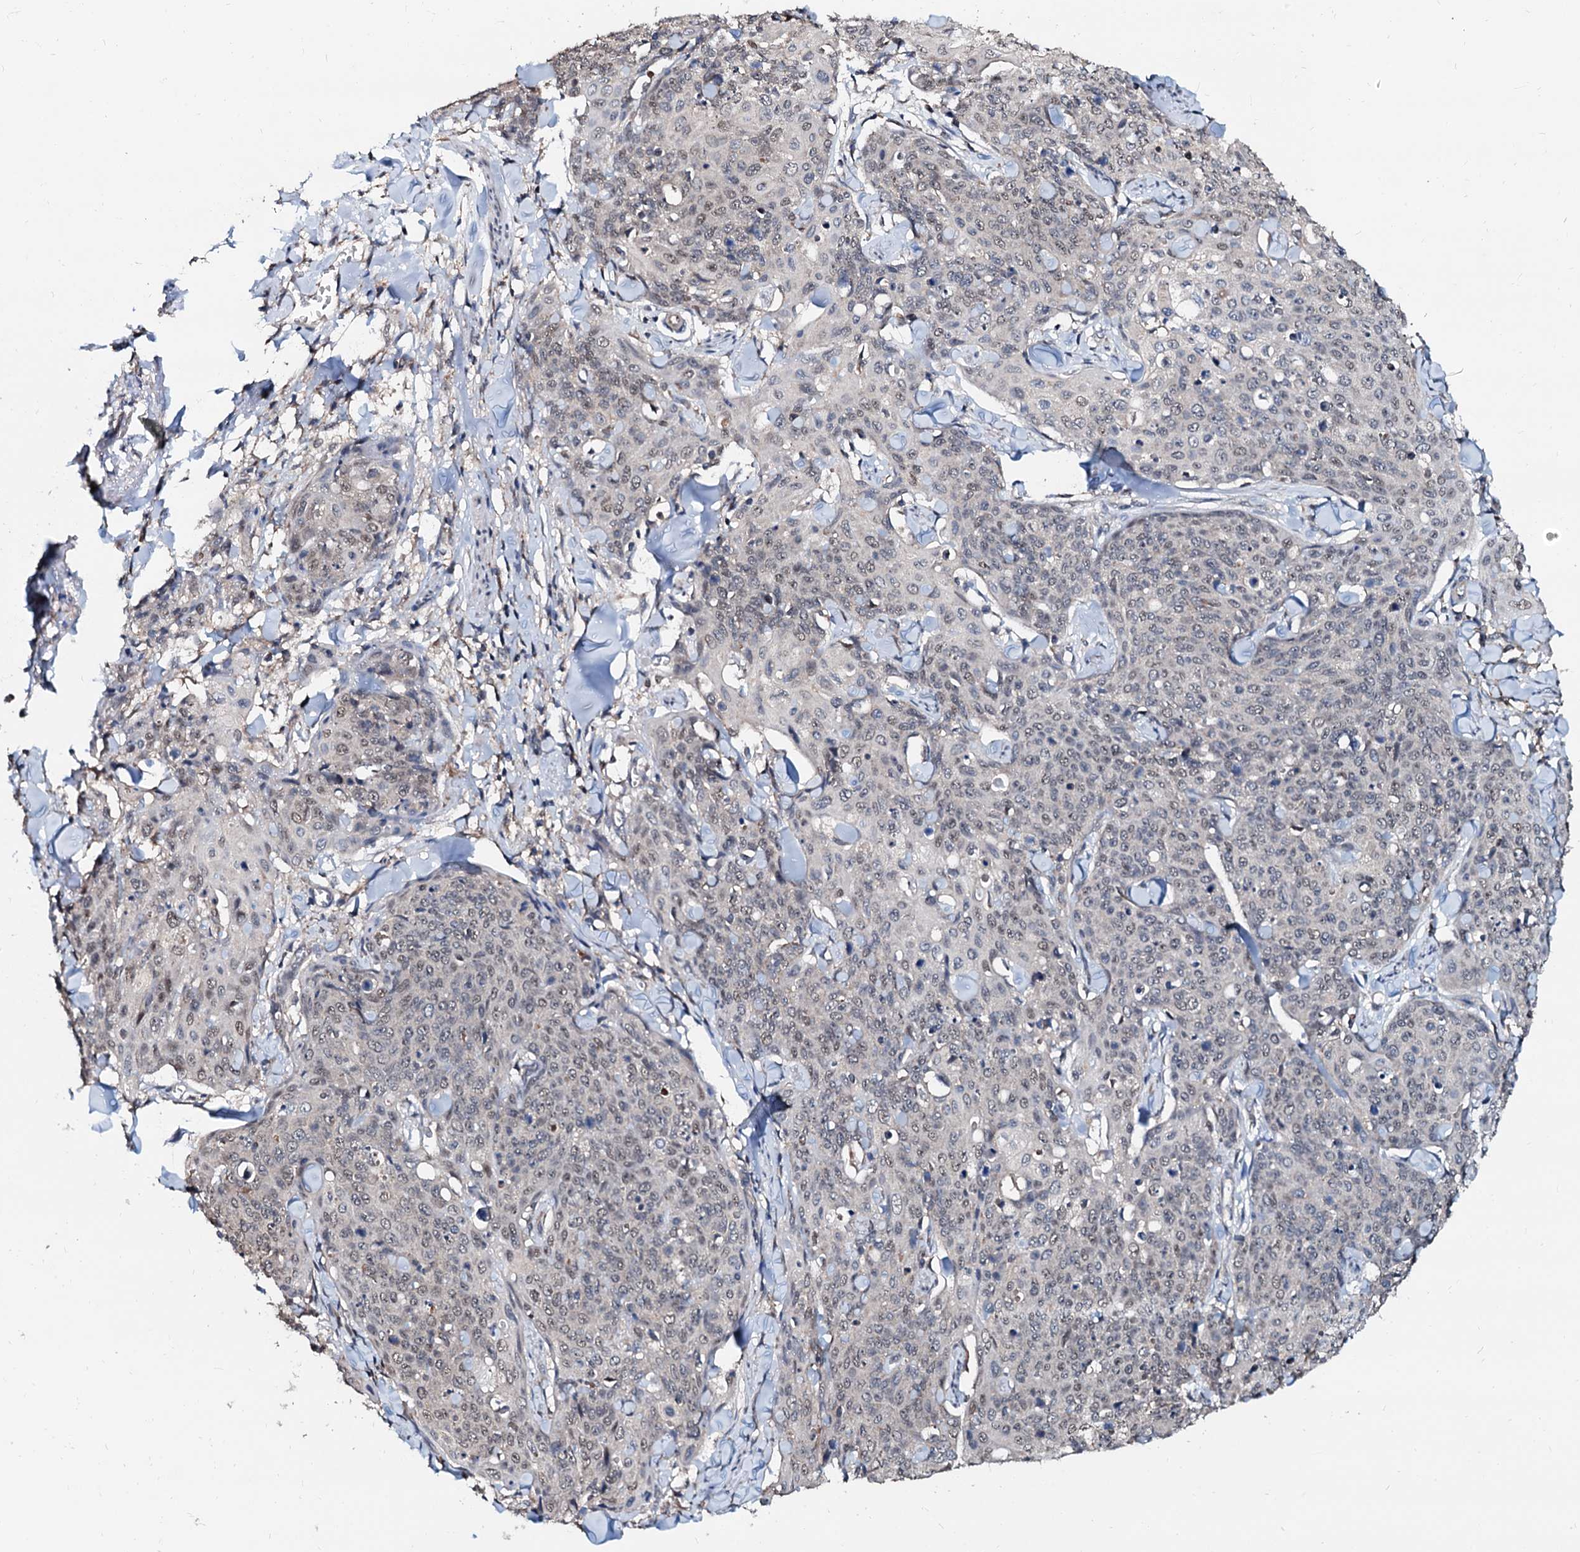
{"staining": {"intensity": "weak", "quantity": "25%-75%", "location": "nuclear"}, "tissue": "skin cancer", "cell_type": "Tumor cells", "image_type": "cancer", "snomed": [{"axis": "morphology", "description": "Squamous cell carcinoma, NOS"}, {"axis": "topography", "description": "Skin"}, {"axis": "topography", "description": "Vulva"}], "caption": "IHC (DAB) staining of squamous cell carcinoma (skin) displays weak nuclear protein positivity in about 25%-75% of tumor cells.", "gene": "MCMBP", "patient": {"sex": "female", "age": 85}}